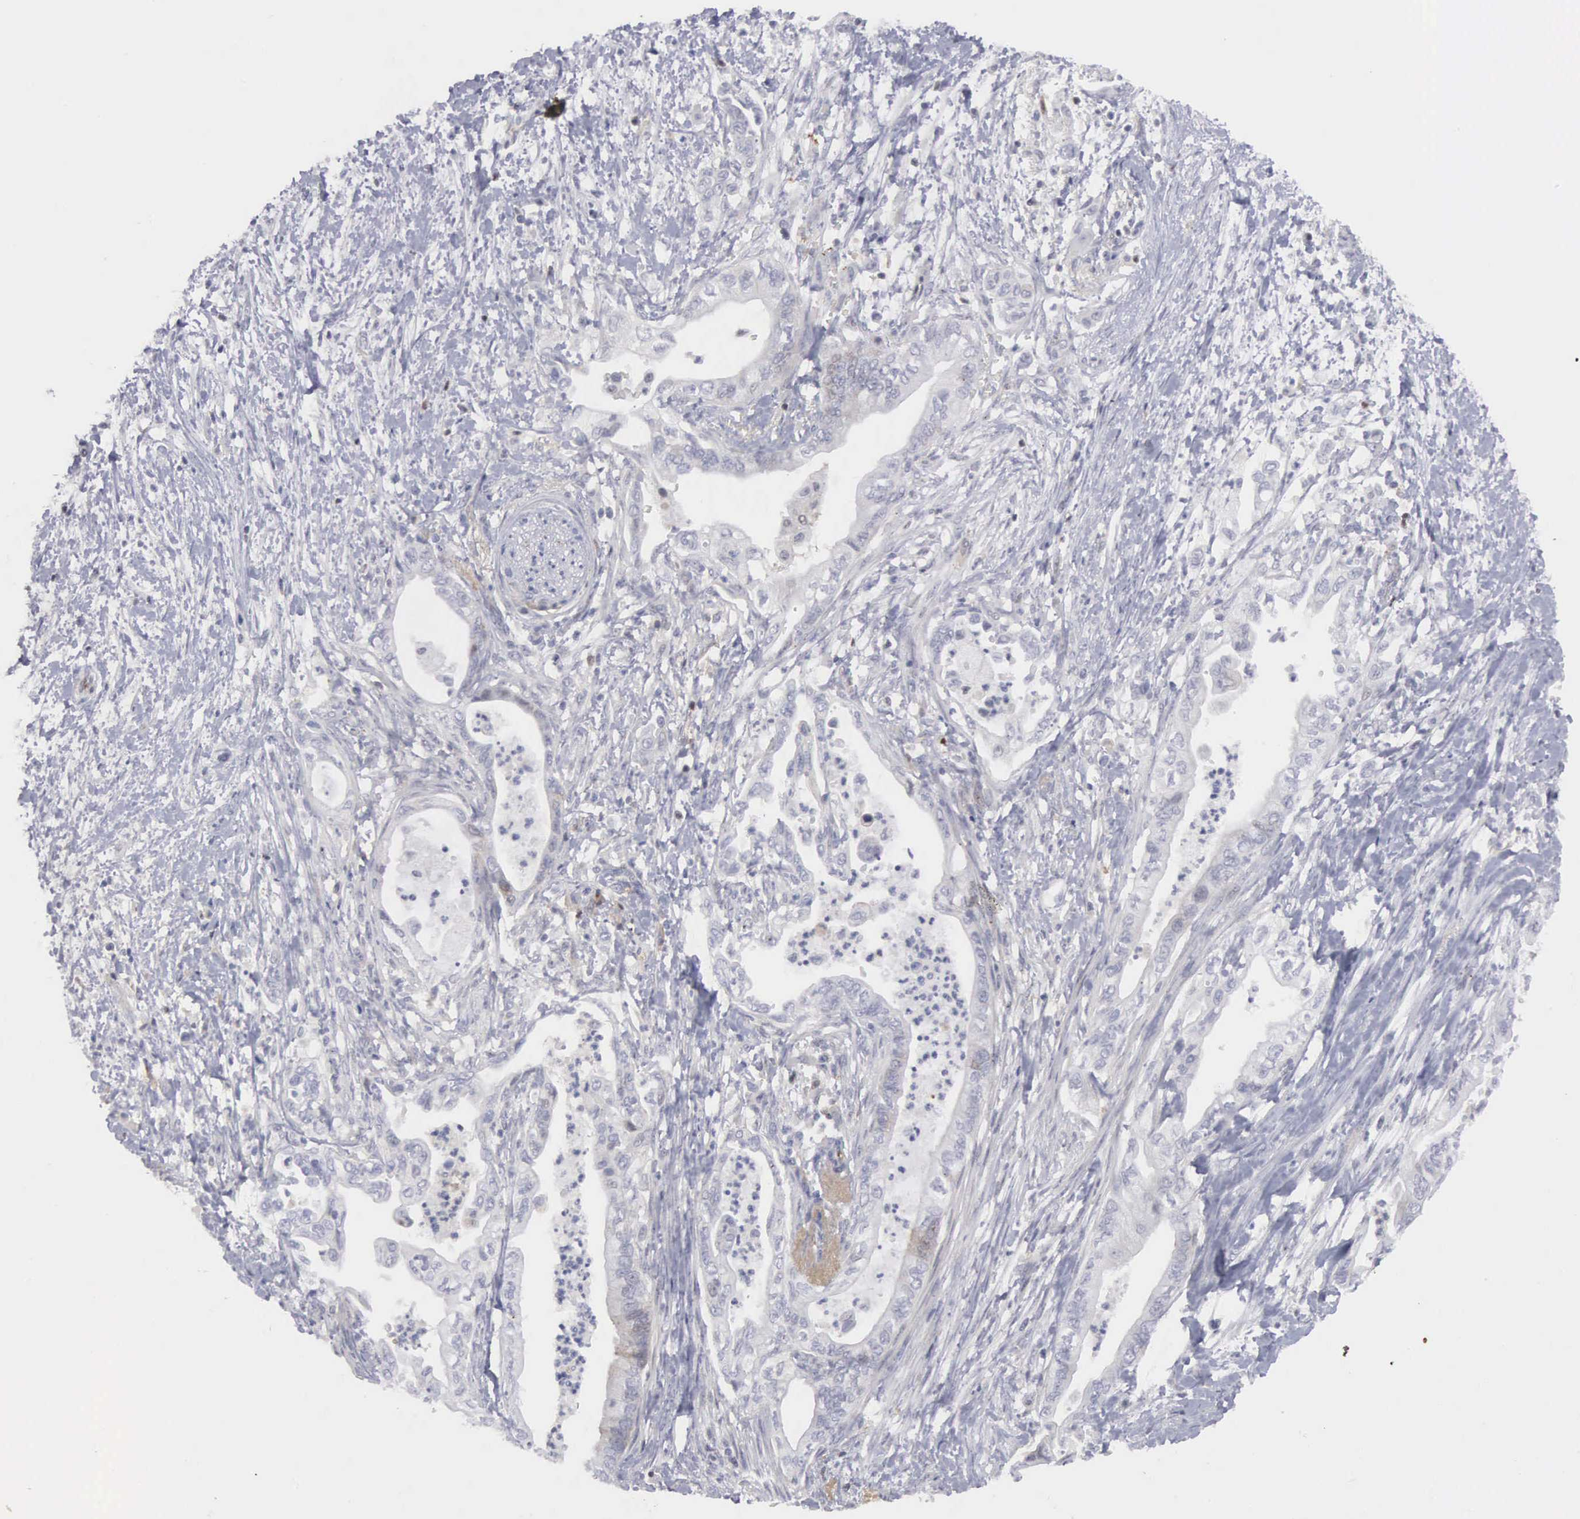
{"staining": {"intensity": "weak", "quantity": "<25%", "location": "cytoplasmic/membranous"}, "tissue": "pancreatic cancer", "cell_type": "Tumor cells", "image_type": "cancer", "snomed": [{"axis": "morphology", "description": "Adenocarcinoma, NOS"}, {"axis": "topography", "description": "Pancreas"}], "caption": "Tumor cells are negative for brown protein staining in pancreatic cancer.", "gene": "RBPJ", "patient": {"sex": "female", "age": 66}}